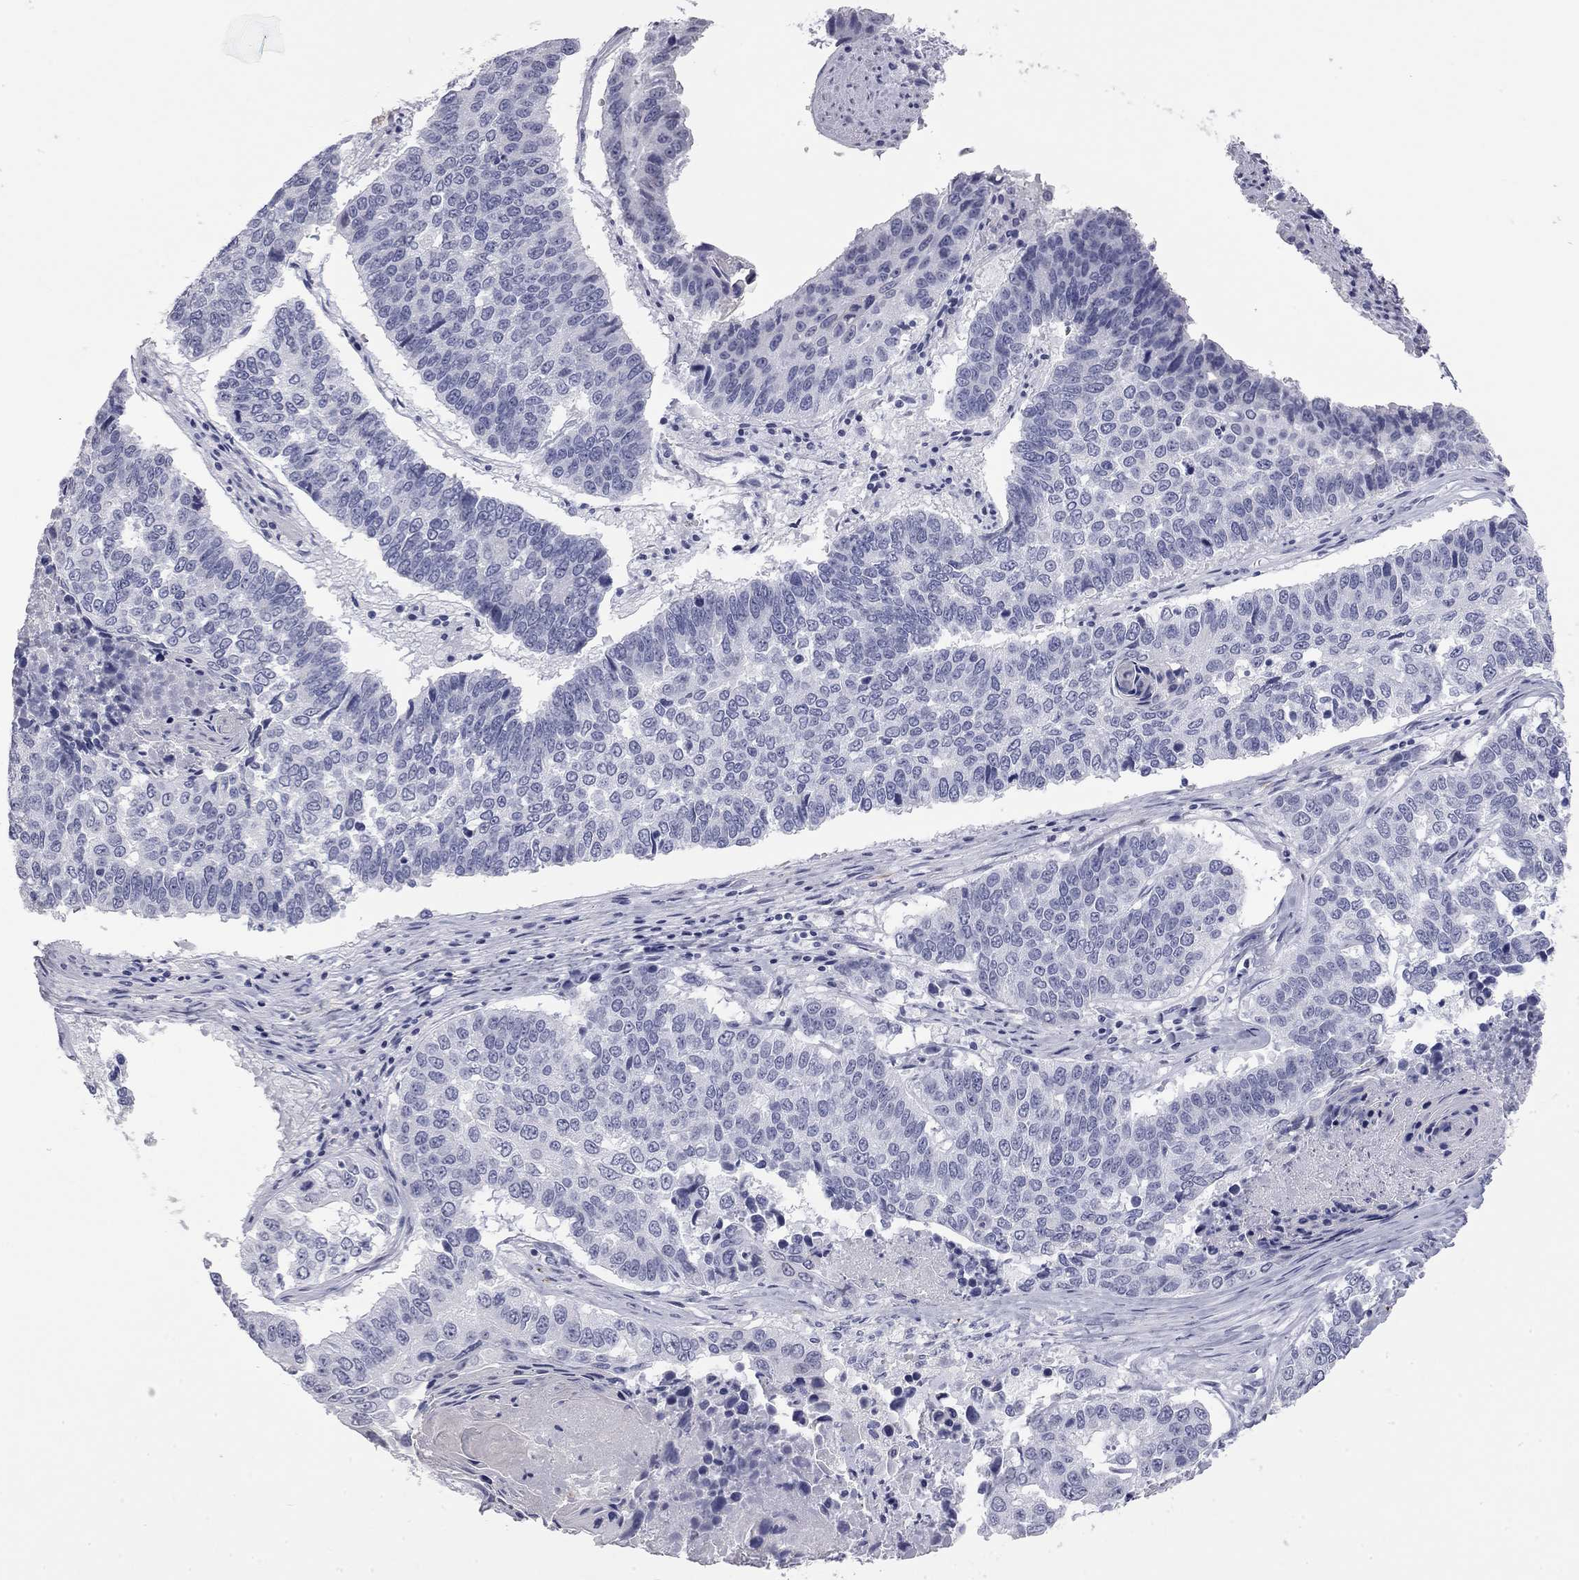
{"staining": {"intensity": "negative", "quantity": "none", "location": "none"}, "tissue": "lung cancer", "cell_type": "Tumor cells", "image_type": "cancer", "snomed": [{"axis": "morphology", "description": "Squamous cell carcinoma, NOS"}, {"axis": "topography", "description": "Lung"}], "caption": "Micrograph shows no protein staining in tumor cells of lung cancer tissue.", "gene": "AK8", "patient": {"sex": "male", "age": 73}}